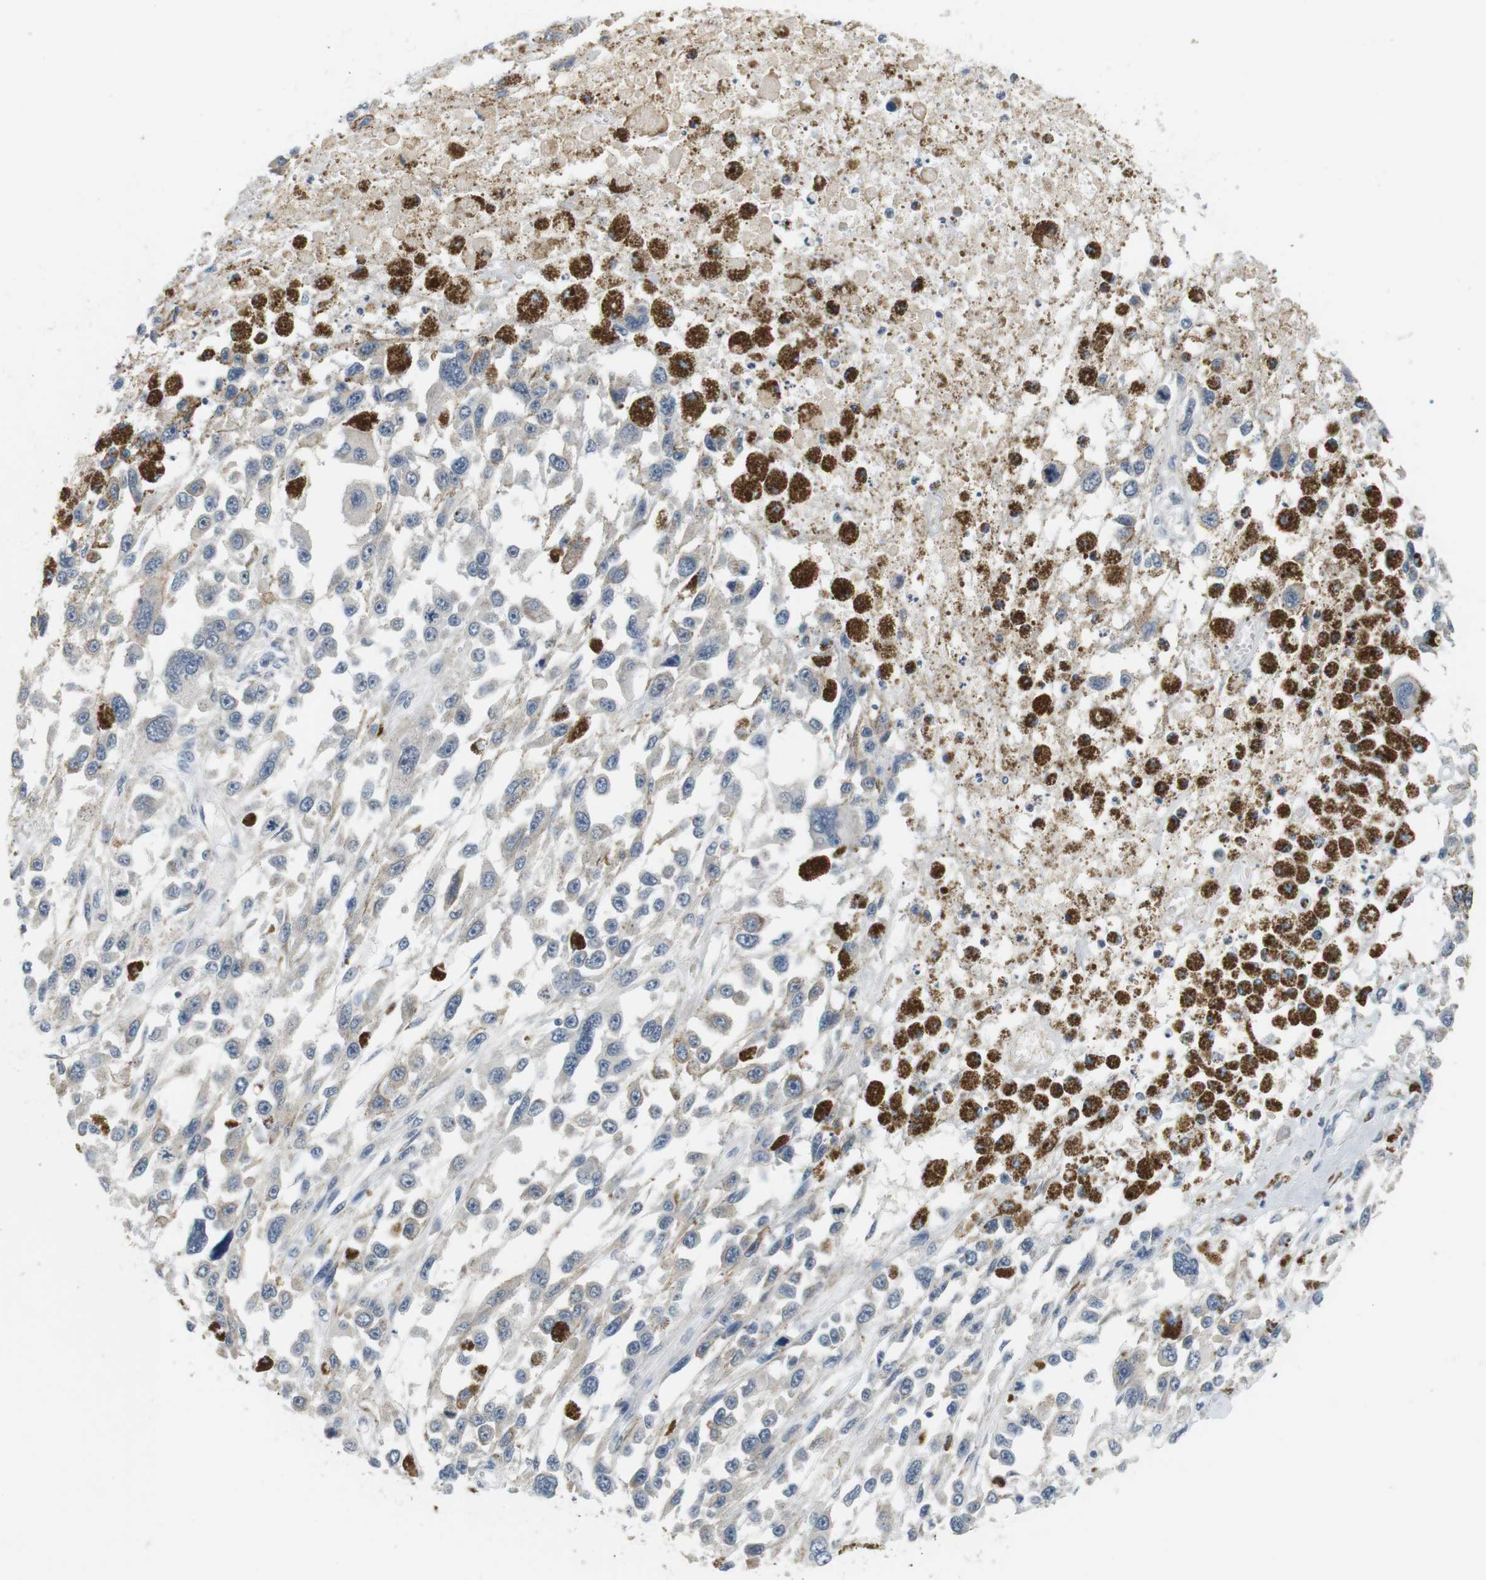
{"staining": {"intensity": "negative", "quantity": "none", "location": "none"}, "tissue": "melanoma", "cell_type": "Tumor cells", "image_type": "cancer", "snomed": [{"axis": "morphology", "description": "Malignant melanoma, Metastatic site"}, {"axis": "topography", "description": "Lymph node"}], "caption": "The immunohistochemistry (IHC) micrograph has no significant staining in tumor cells of melanoma tissue. (Stains: DAB (3,3'-diaminobenzidine) immunohistochemistry with hematoxylin counter stain, Microscopy: brightfield microscopy at high magnification).", "gene": "WNT7A", "patient": {"sex": "male", "age": 59}}